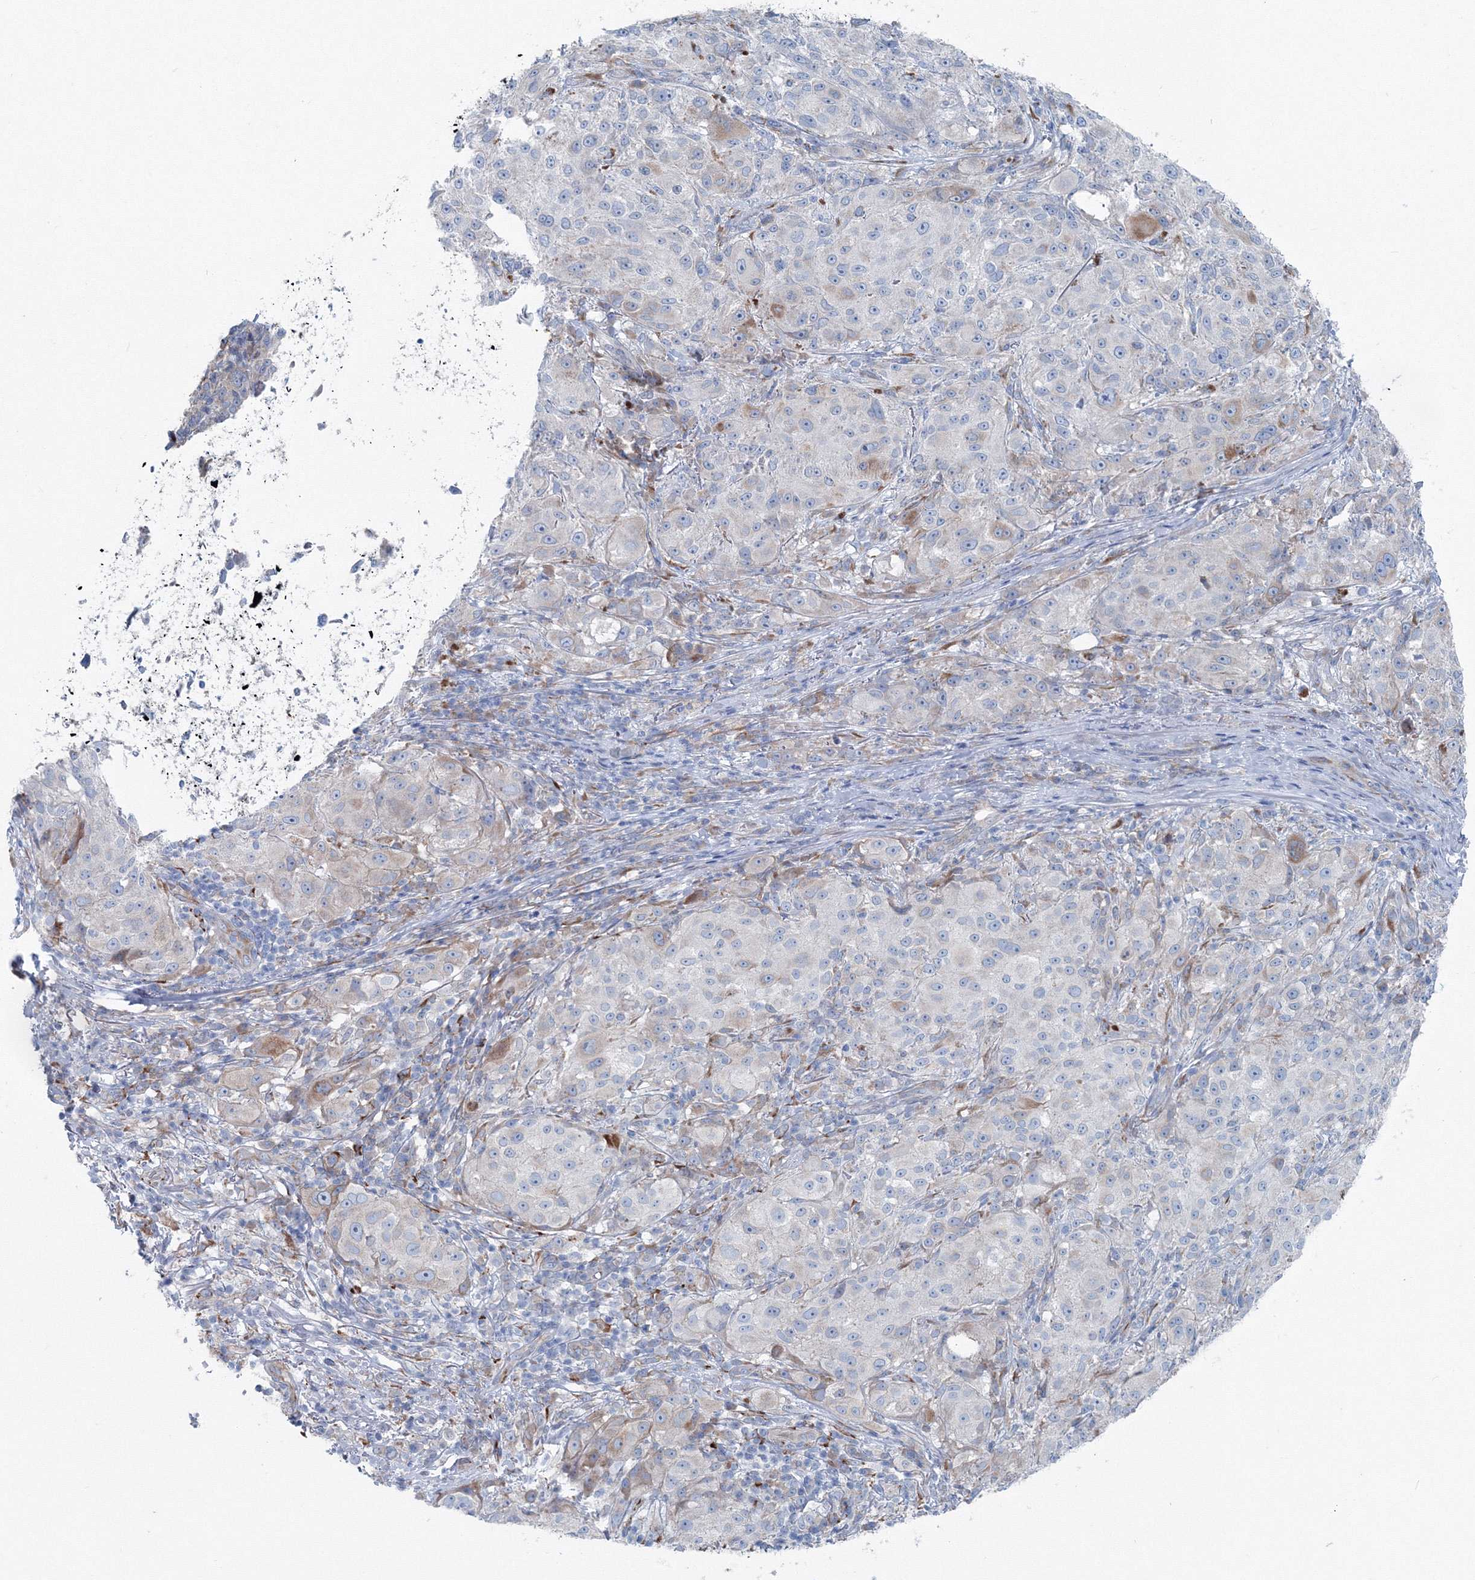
{"staining": {"intensity": "negative", "quantity": "none", "location": "none"}, "tissue": "melanoma", "cell_type": "Tumor cells", "image_type": "cancer", "snomed": [{"axis": "morphology", "description": "Necrosis, NOS"}, {"axis": "morphology", "description": "Malignant melanoma, NOS"}, {"axis": "topography", "description": "Skin"}], "caption": "Immunohistochemical staining of human malignant melanoma shows no significant positivity in tumor cells. The staining is performed using DAB brown chromogen with nuclei counter-stained in using hematoxylin.", "gene": "RCN1", "patient": {"sex": "female", "age": 87}}